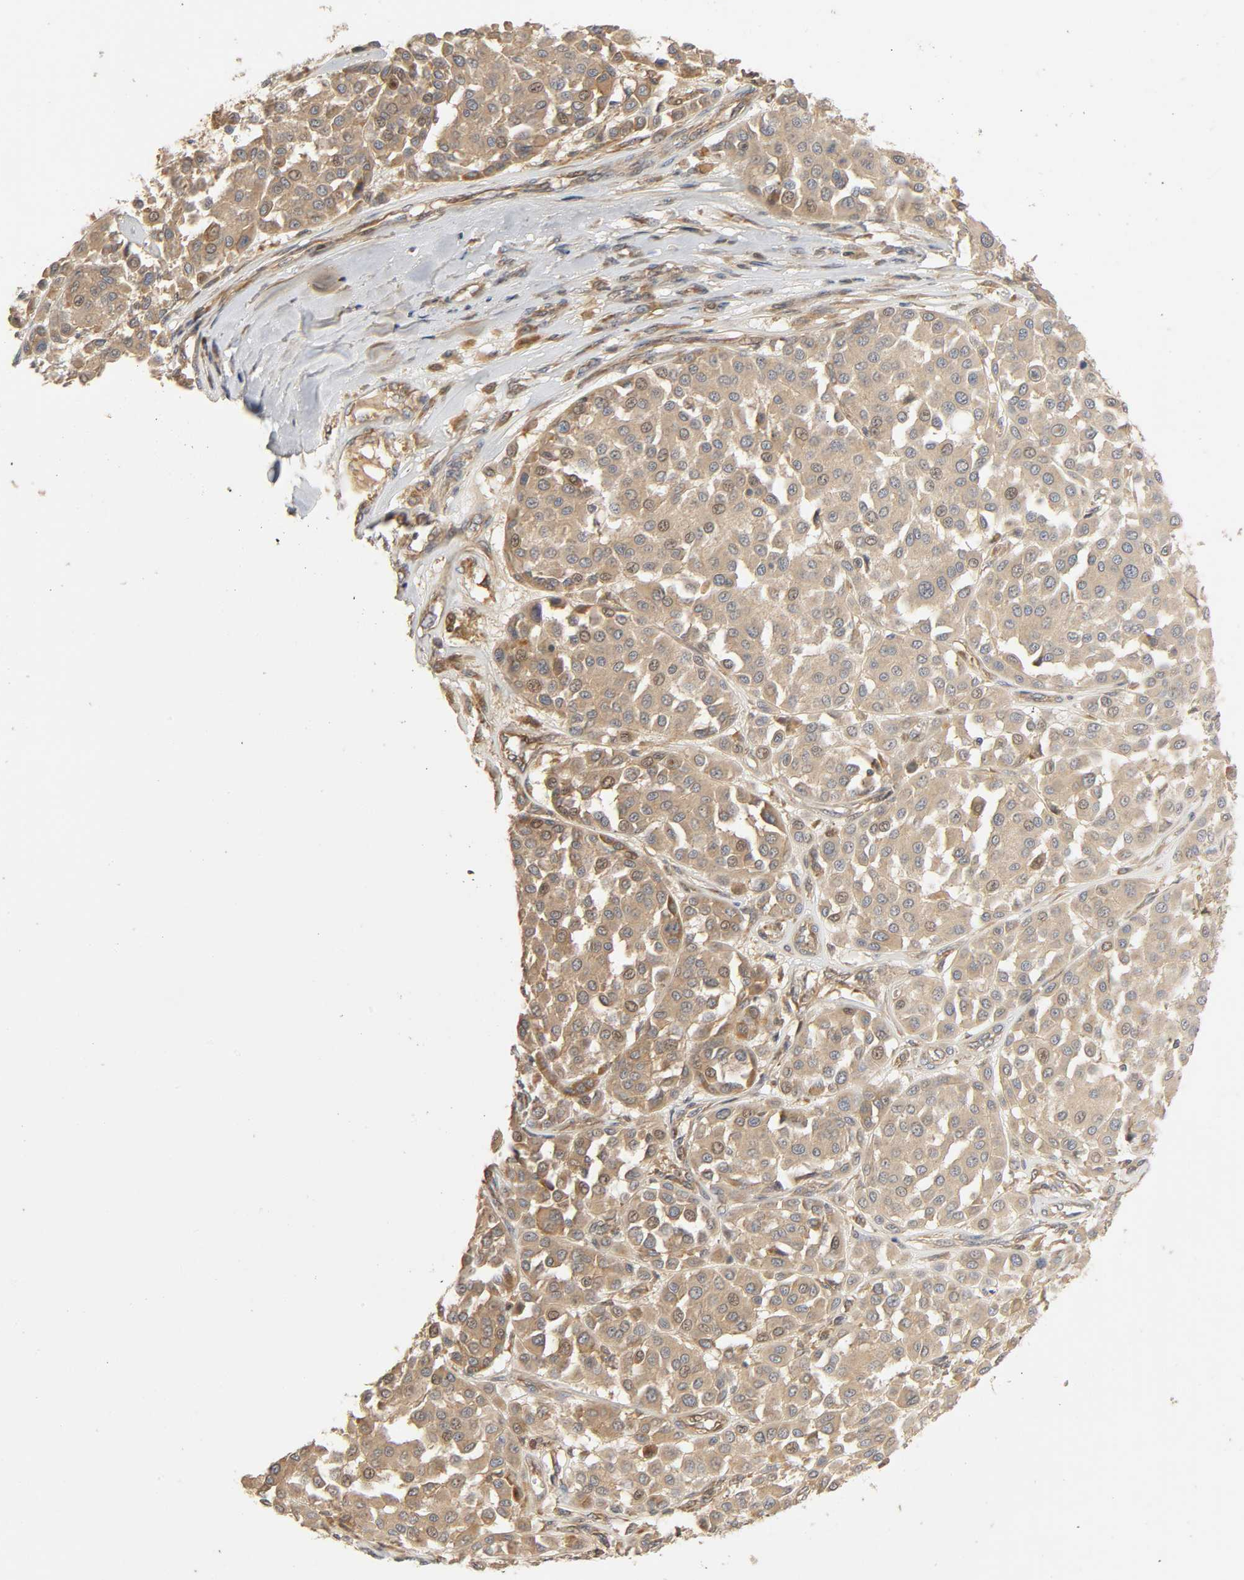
{"staining": {"intensity": "moderate", "quantity": "<25%", "location": "cytoplasmic/membranous,nuclear"}, "tissue": "melanoma", "cell_type": "Tumor cells", "image_type": "cancer", "snomed": [{"axis": "morphology", "description": "Malignant melanoma, Metastatic site"}, {"axis": "topography", "description": "Soft tissue"}], "caption": "Malignant melanoma (metastatic site) stained with a protein marker reveals moderate staining in tumor cells.", "gene": "SGSM1", "patient": {"sex": "male", "age": 41}}